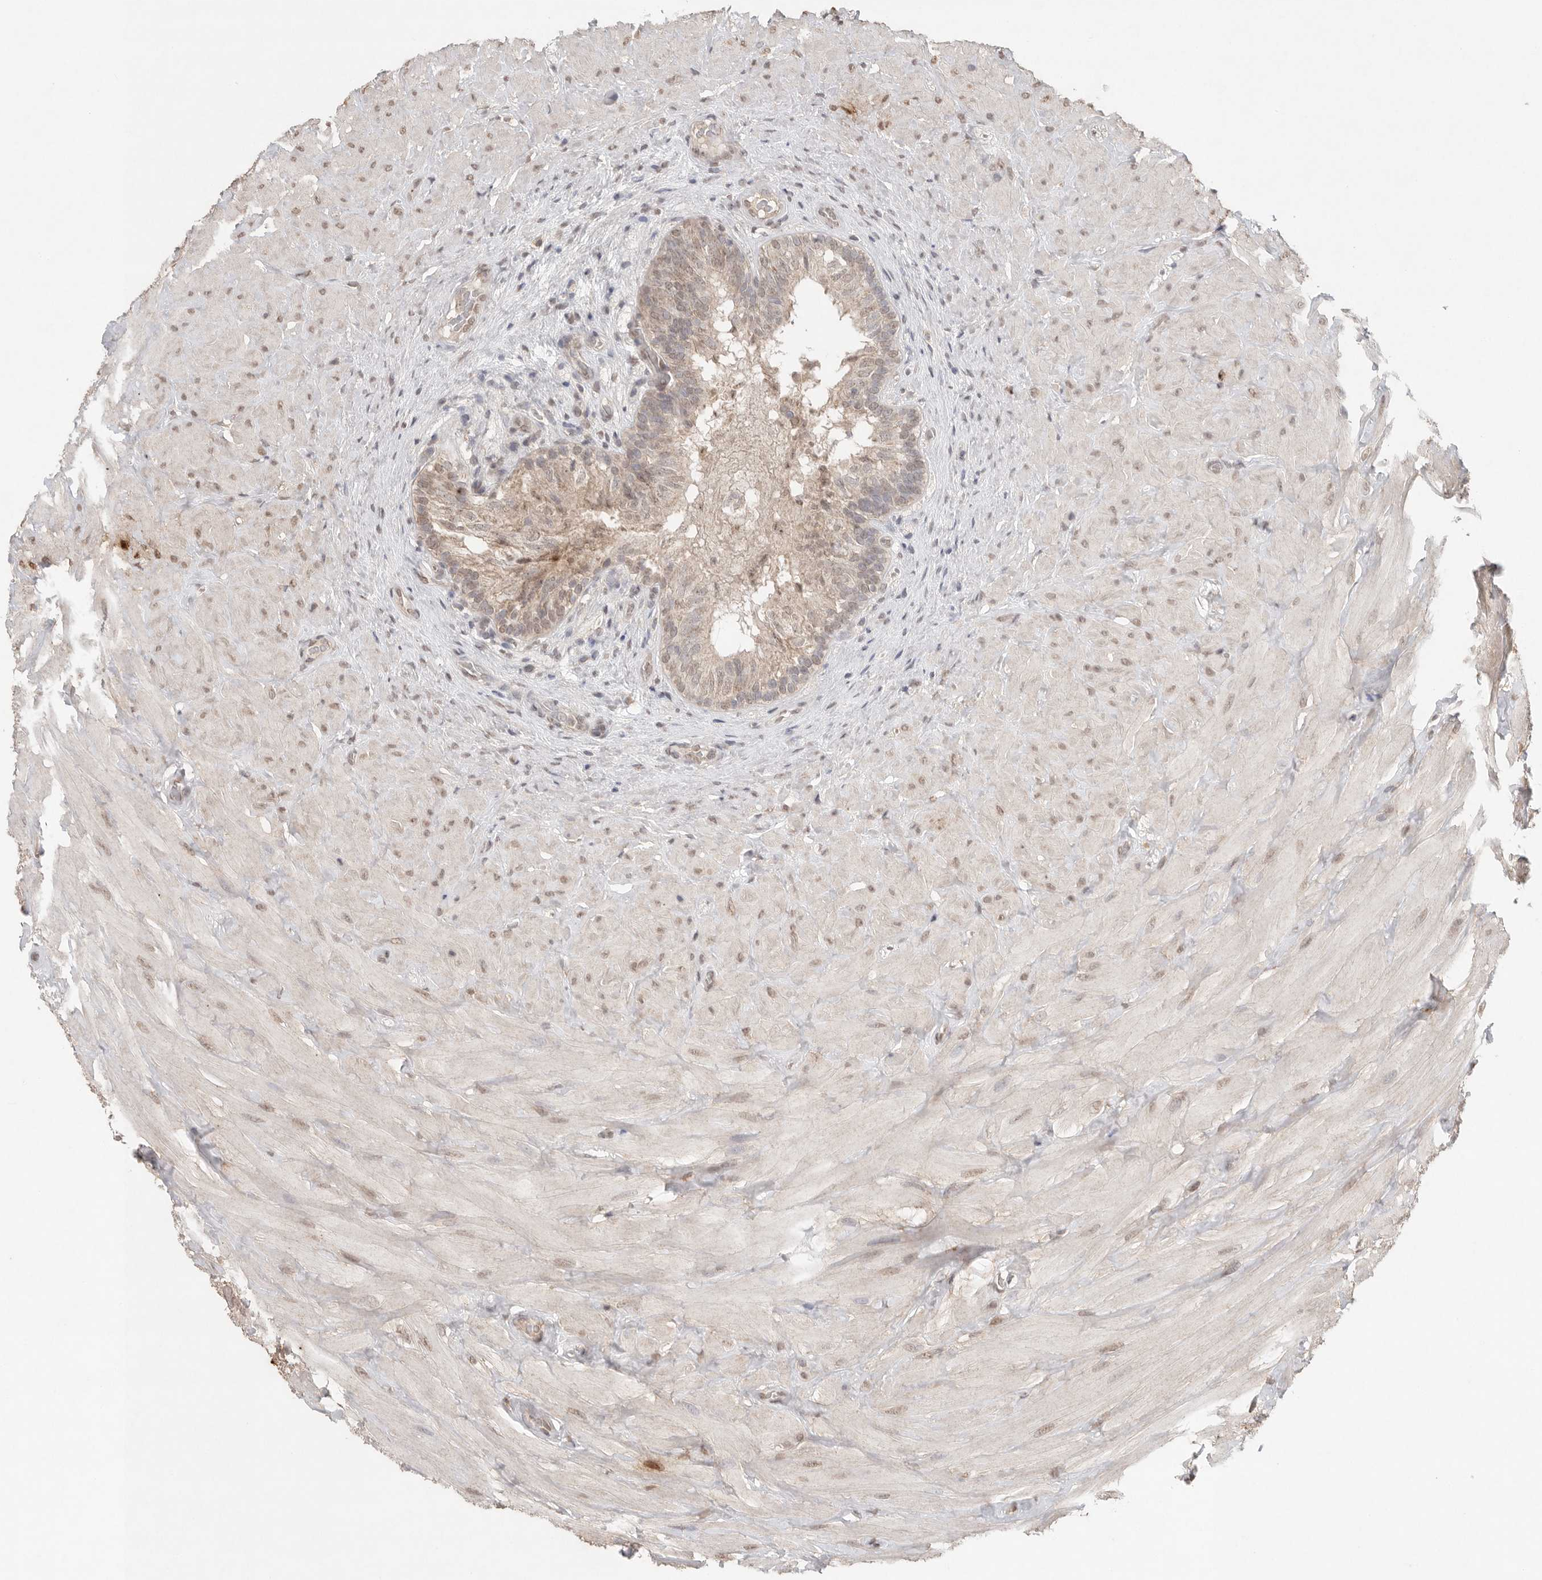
{"staining": {"intensity": "weak", "quantity": ">75%", "location": "cytoplasmic/membranous"}, "tissue": "epididymis", "cell_type": "Glandular cells", "image_type": "normal", "snomed": [{"axis": "morphology", "description": "Normal tissue, NOS"}, {"axis": "topography", "description": "Soft tissue"}, {"axis": "topography", "description": "Epididymis"}], "caption": "Immunohistochemistry photomicrograph of normal epididymis stained for a protein (brown), which demonstrates low levels of weak cytoplasmic/membranous positivity in about >75% of glandular cells.", "gene": "KLK5", "patient": {"sex": "male", "age": 26}}